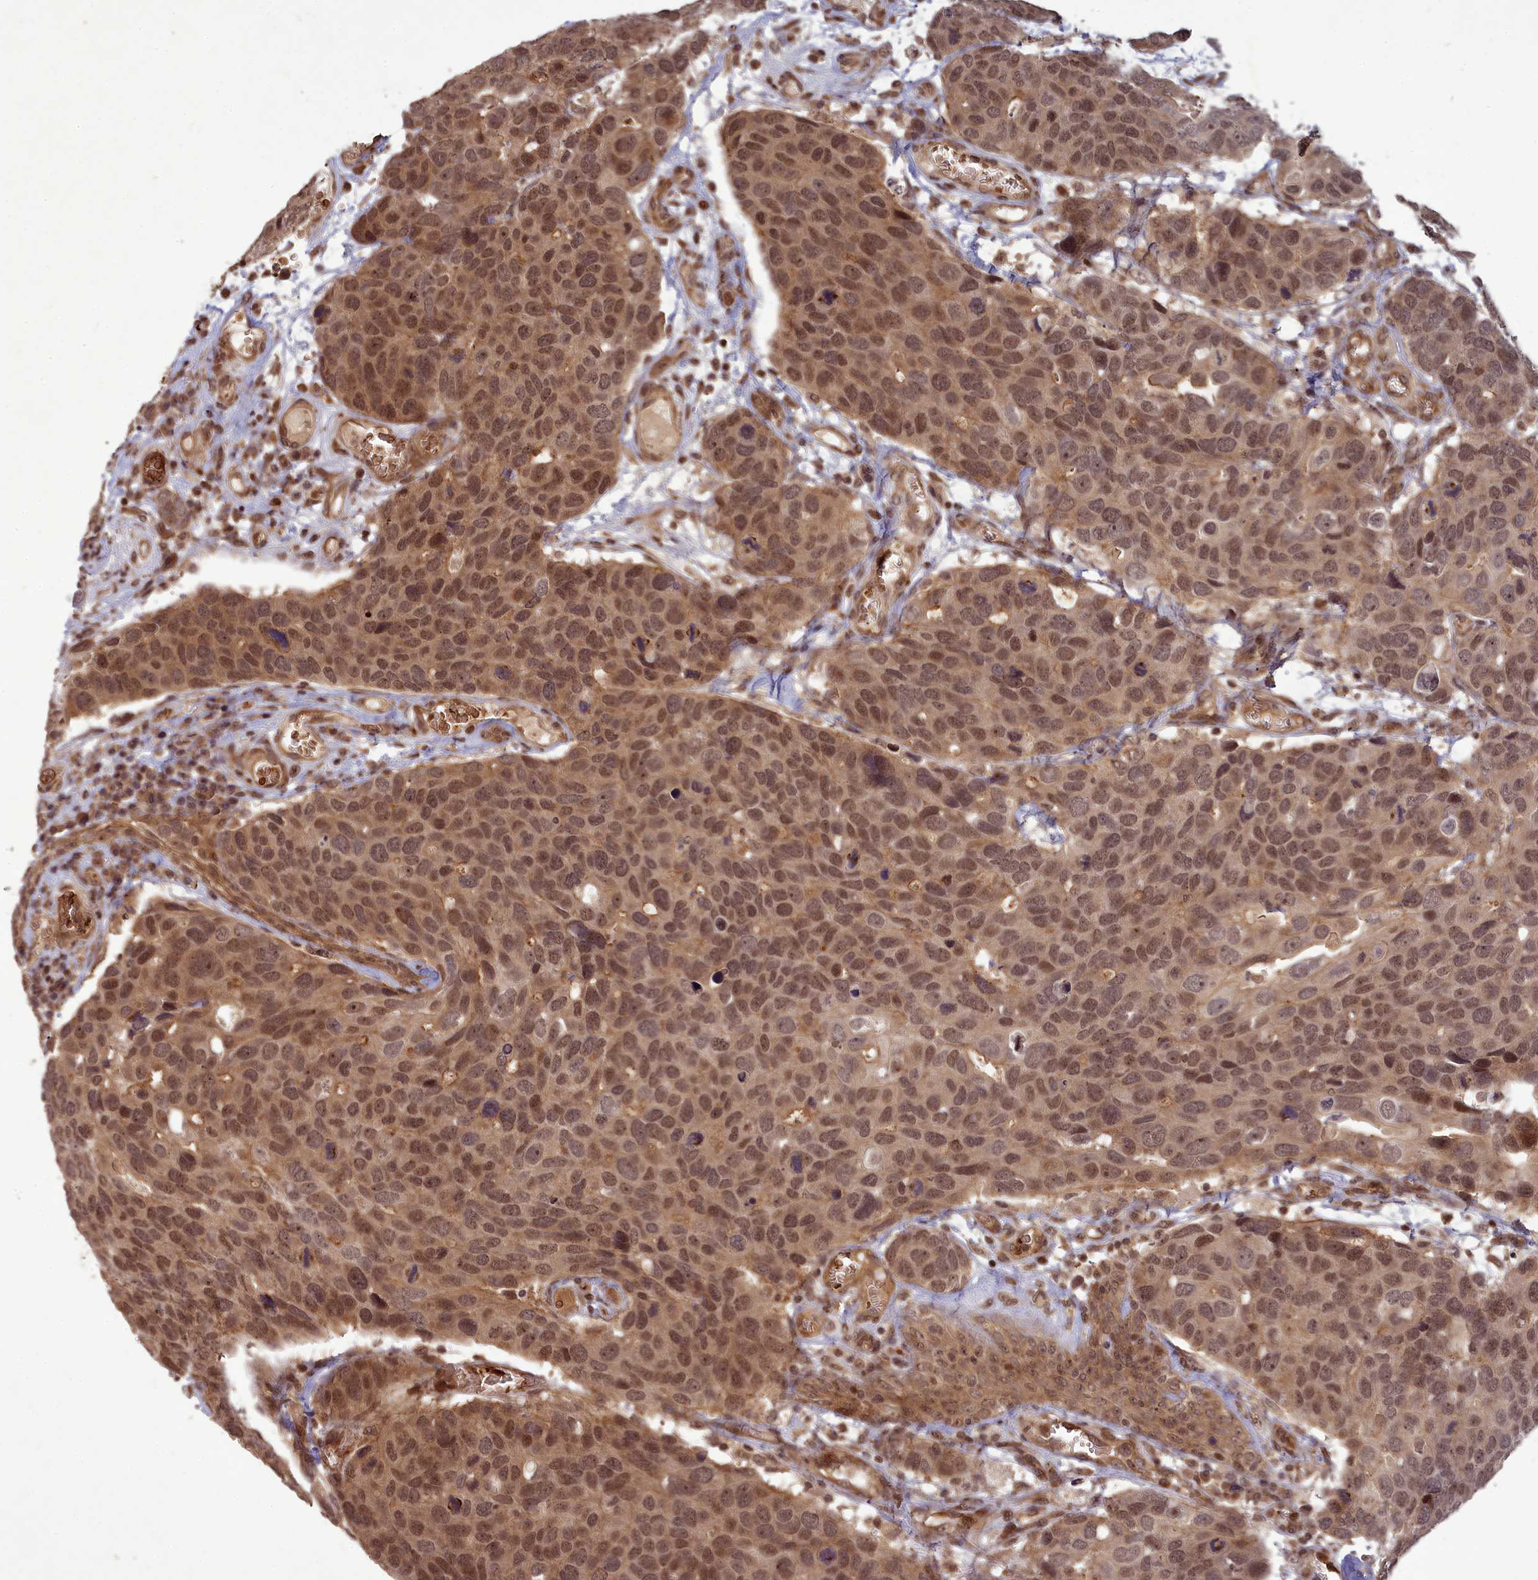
{"staining": {"intensity": "moderate", "quantity": ">75%", "location": "nuclear"}, "tissue": "breast cancer", "cell_type": "Tumor cells", "image_type": "cancer", "snomed": [{"axis": "morphology", "description": "Duct carcinoma"}, {"axis": "topography", "description": "Breast"}], "caption": "About >75% of tumor cells in human breast cancer (infiltrating ductal carcinoma) show moderate nuclear protein staining as visualized by brown immunohistochemical staining.", "gene": "SRMS", "patient": {"sex": "female", "age": 83}}